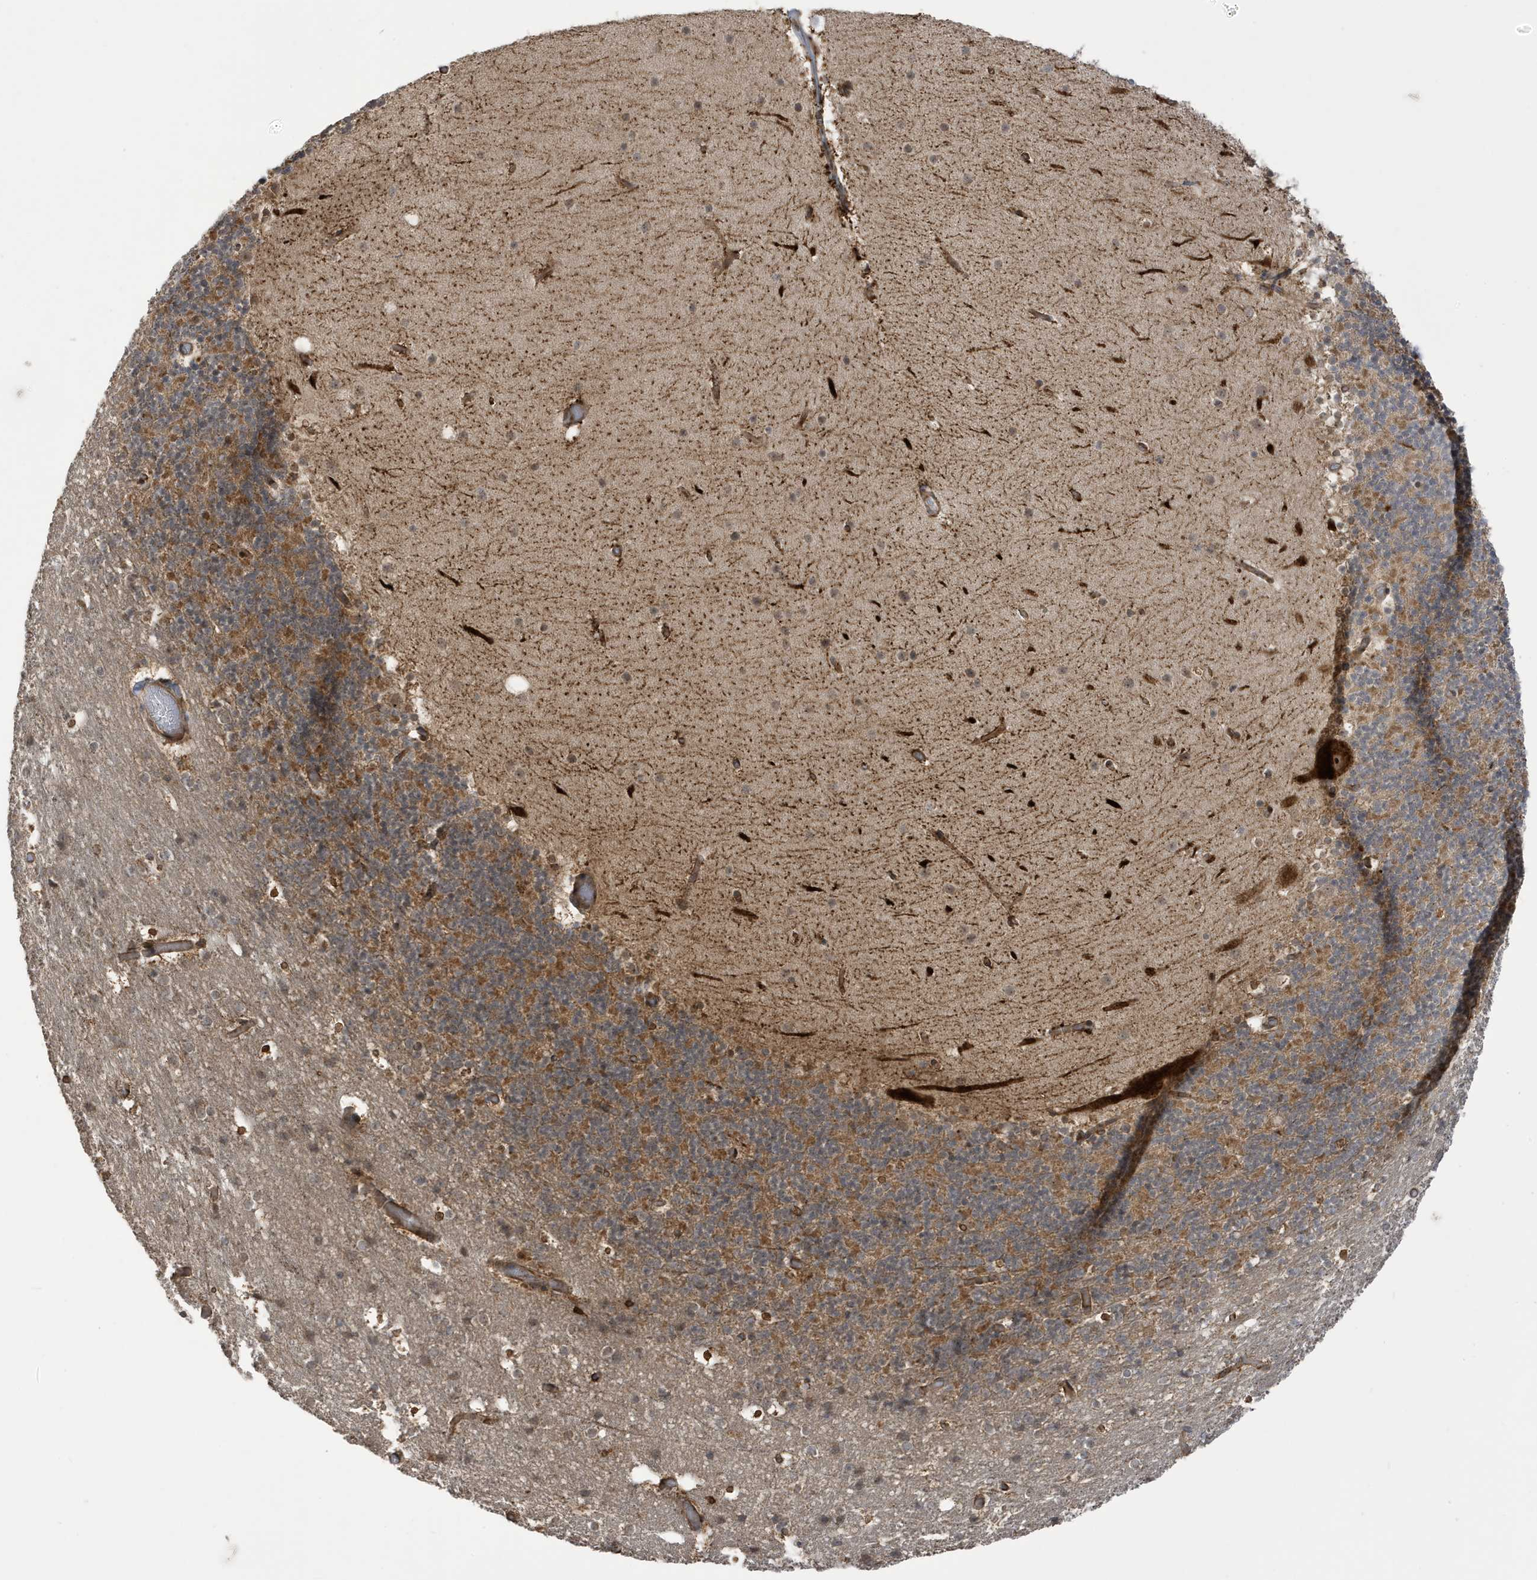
{"staining": {"intensity": "moderate", "quantity": ">75%", "location": "cytoplasmic/membranous"}, "tissue": "cerebellum", "cell_type": "Cells in granular layer", "image_type": "normal", "snomed": [{"axis": "morphology", "description": "Normal tissue, NOS"}, {"axis": "topography", "description": "Cerebellum"}], "caption": "Cells in granular layer reveal medium levels of moderate cytoplasmic/membranous staining in about >75% of cells in unremarkable human cerebellum.", "gene": "ECM2", "patient": {"sex": "male", "age": 57}}